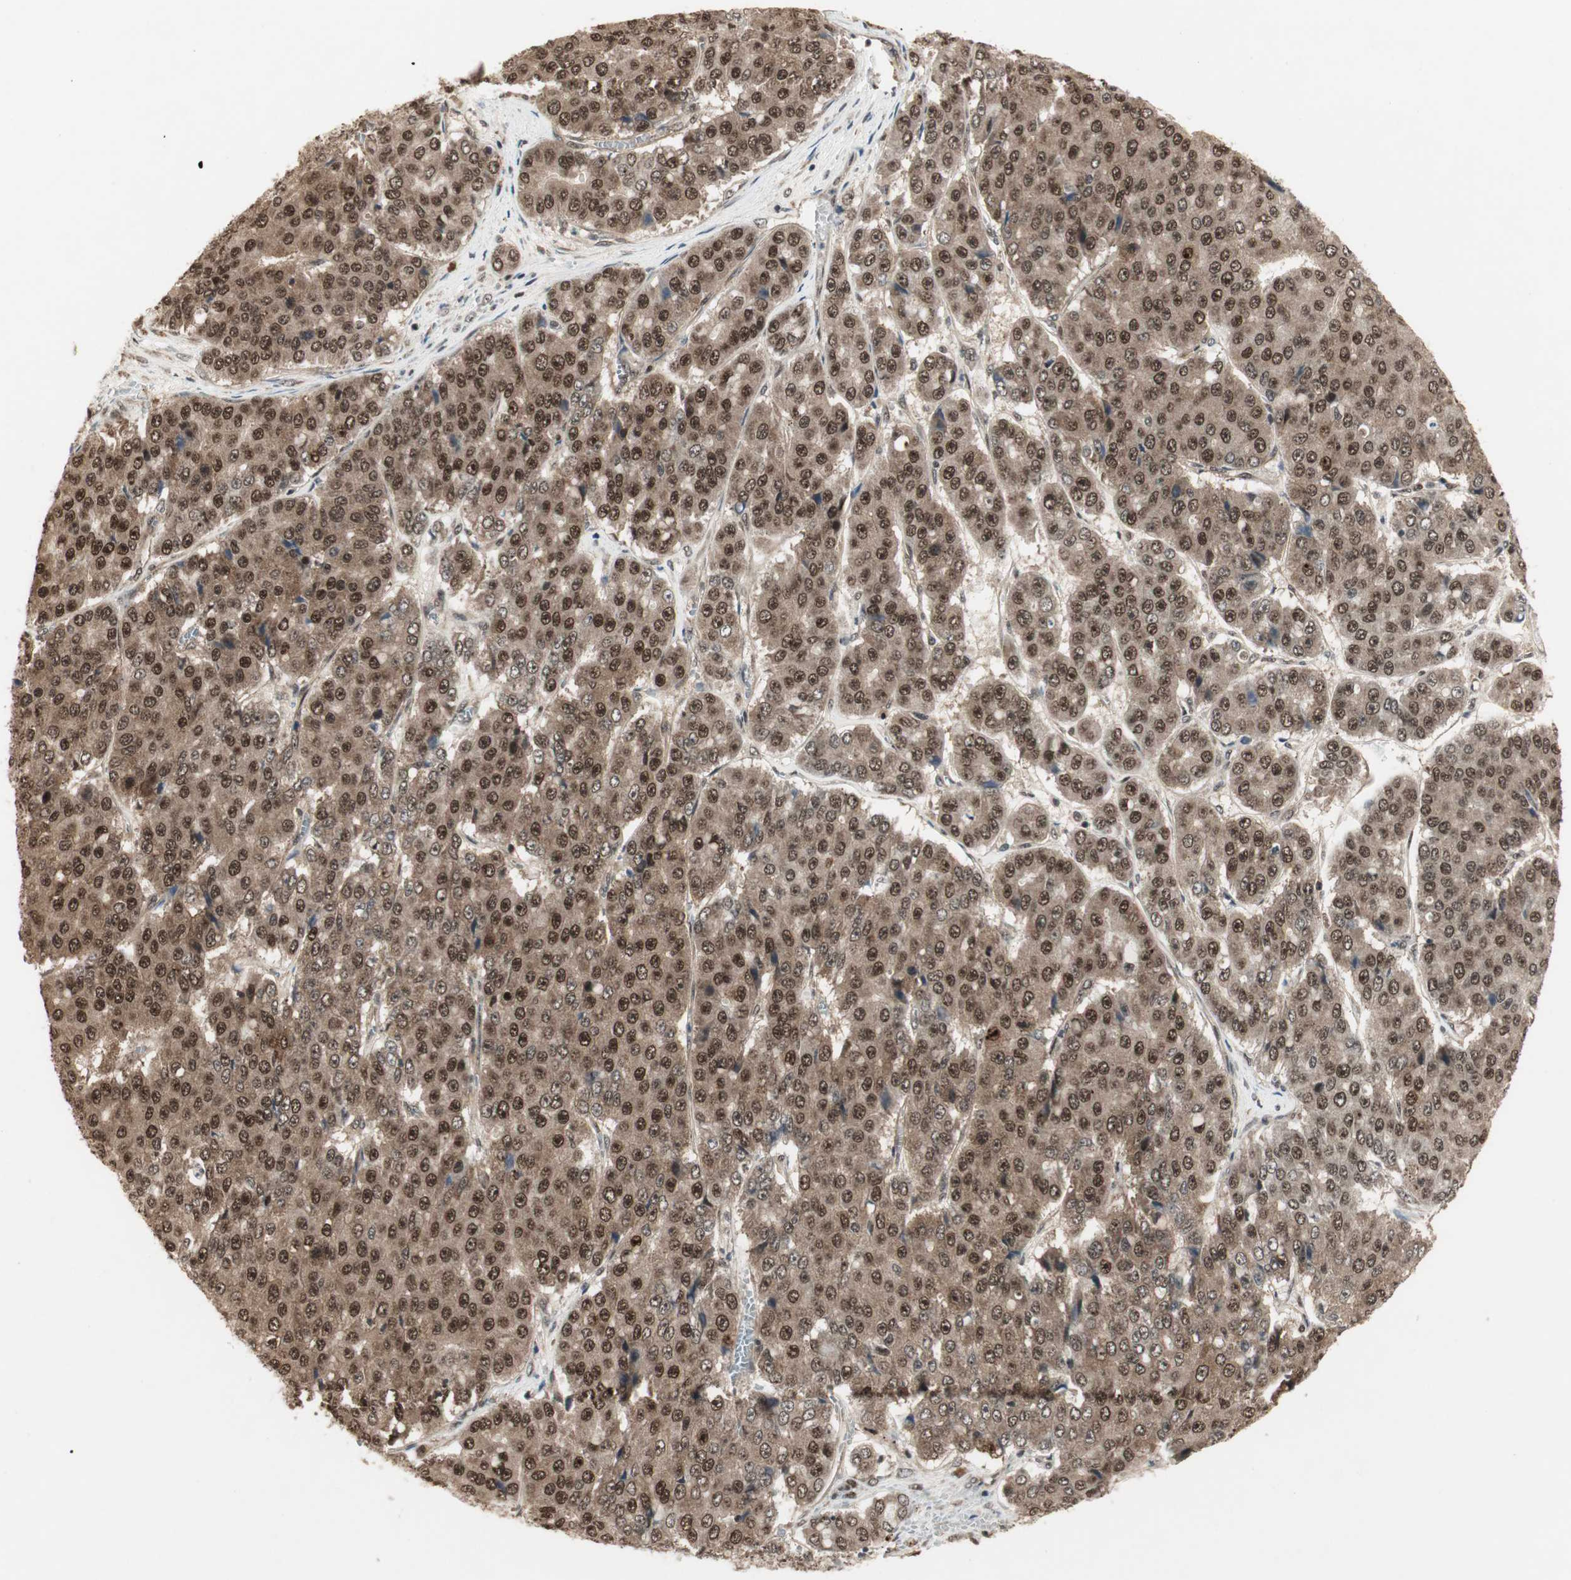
{"staining": {"intensity": "strong", "quantity": ">75%", "location": "cytoplasmic/membranous,nuclear"}, "tissue": "pancreatic cancer", "cell_type": "Tumor cells", "image_type": "cancer", "snomed": [{"axis": "morphology", "description": "Adenocarcinoma, NOS"}, {"axis": "topography", "description": "Pancreas"}], "caption": "This histopathology image exhibits adenocarcinoma (pancreatic) stained with immunohistochemistry to label a protein in brown. The cytoplasmic/membranous and nuclear of tumor cells show strong positivity for the protein. Nuclei are counter-stained blue.", "gene": "CSNK2B", "patient": {"sex": "male", "age": 50}}